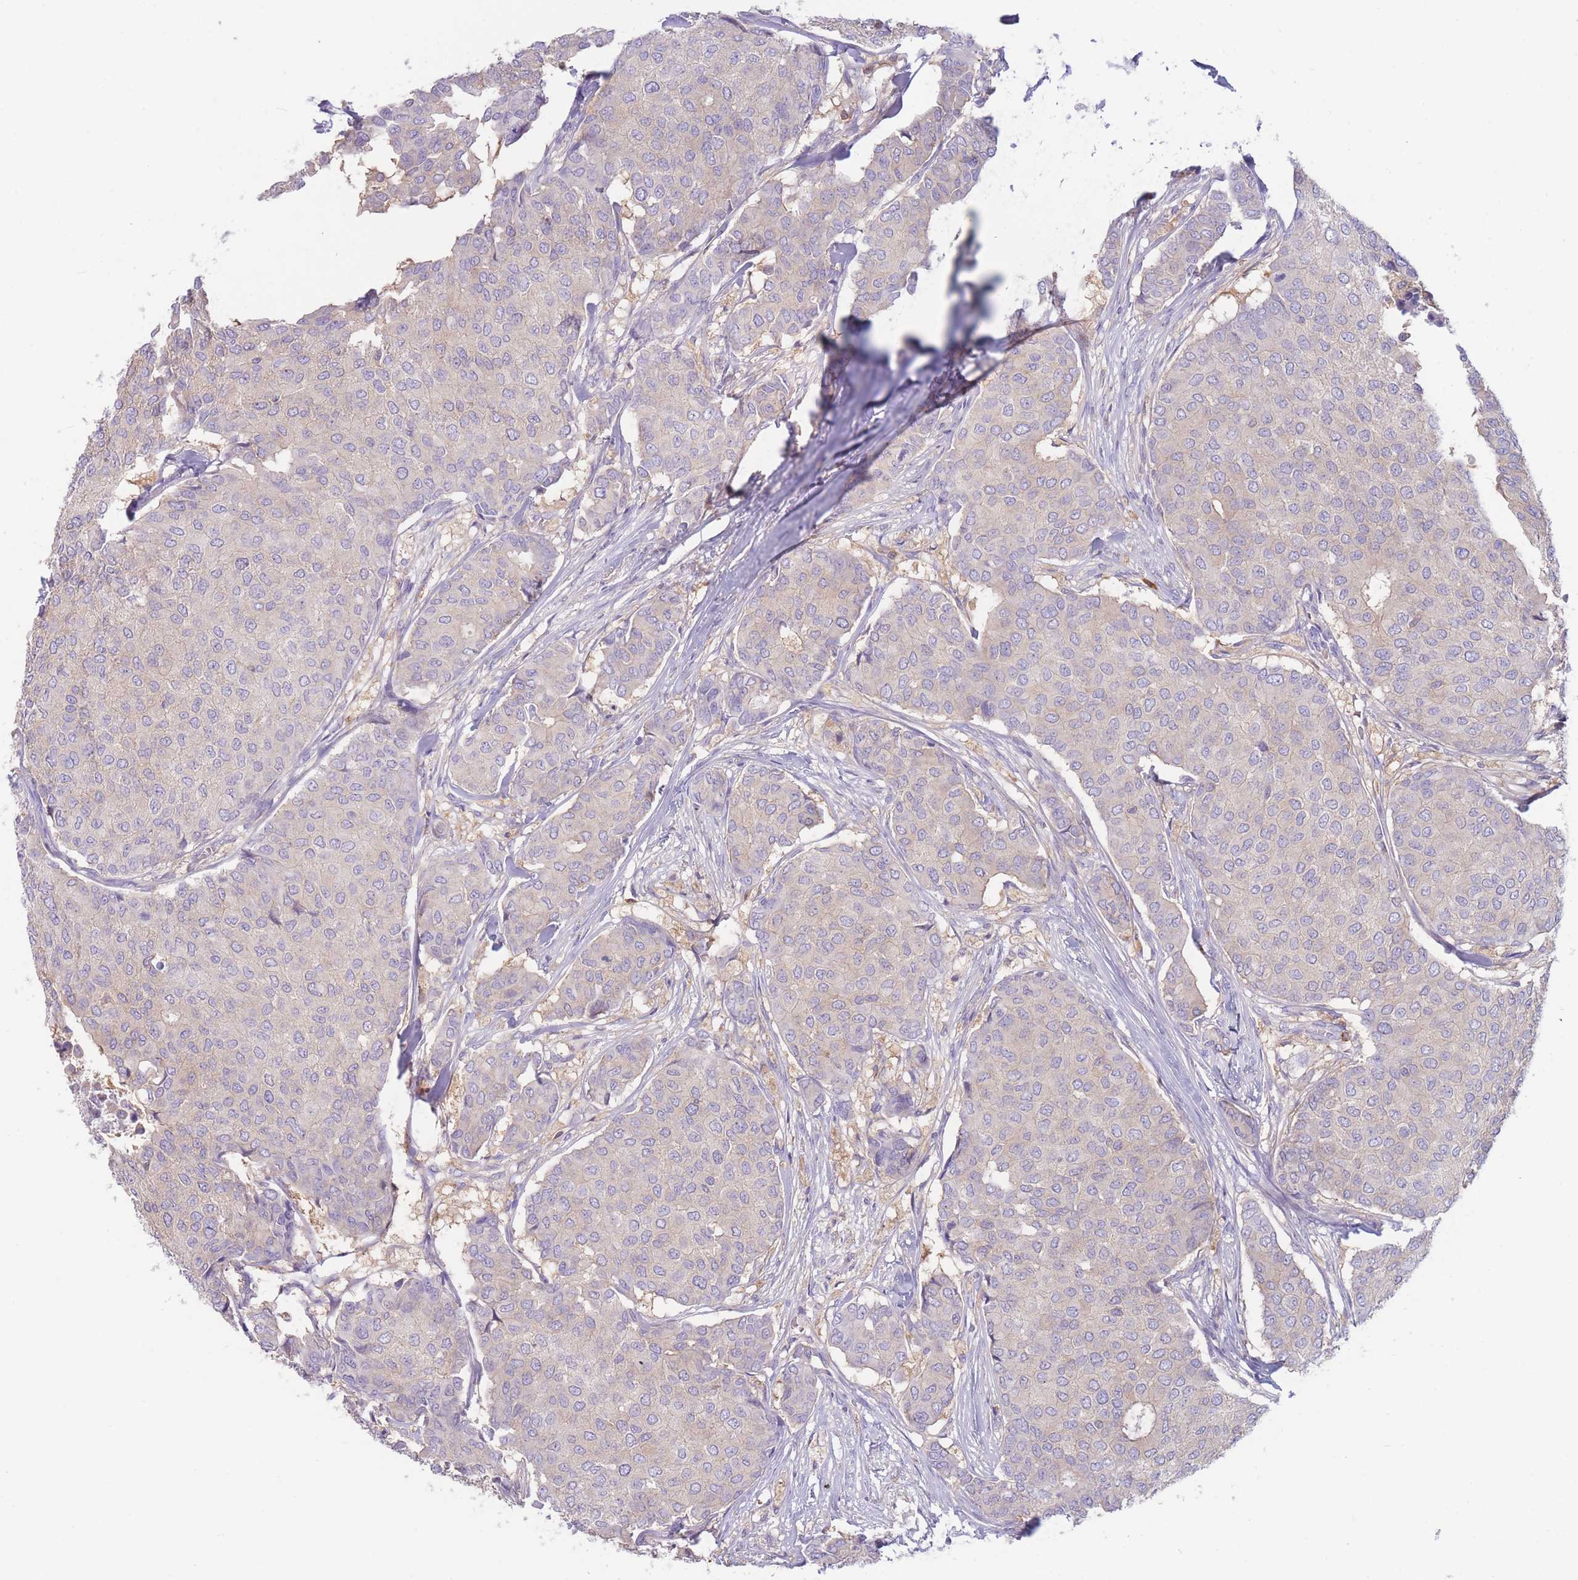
{"staining": {"intensity": "negative", "quantity": "none", "location": "none"}, "tissue": "breast cancer", "cell_type": "Tumor cells", "image_type": "cancer", "snomed": [{"axis": "morphology", "description": "Duct carcinoma"}, {"axis": "topography", "description": "Breast"}], "caption": "An IHC image of breast cancer is shown. There is no staining in tumor cells of breast cancer.", "gene": "ST3GAL4", "patient": {"sex": "female", "age": 75}}